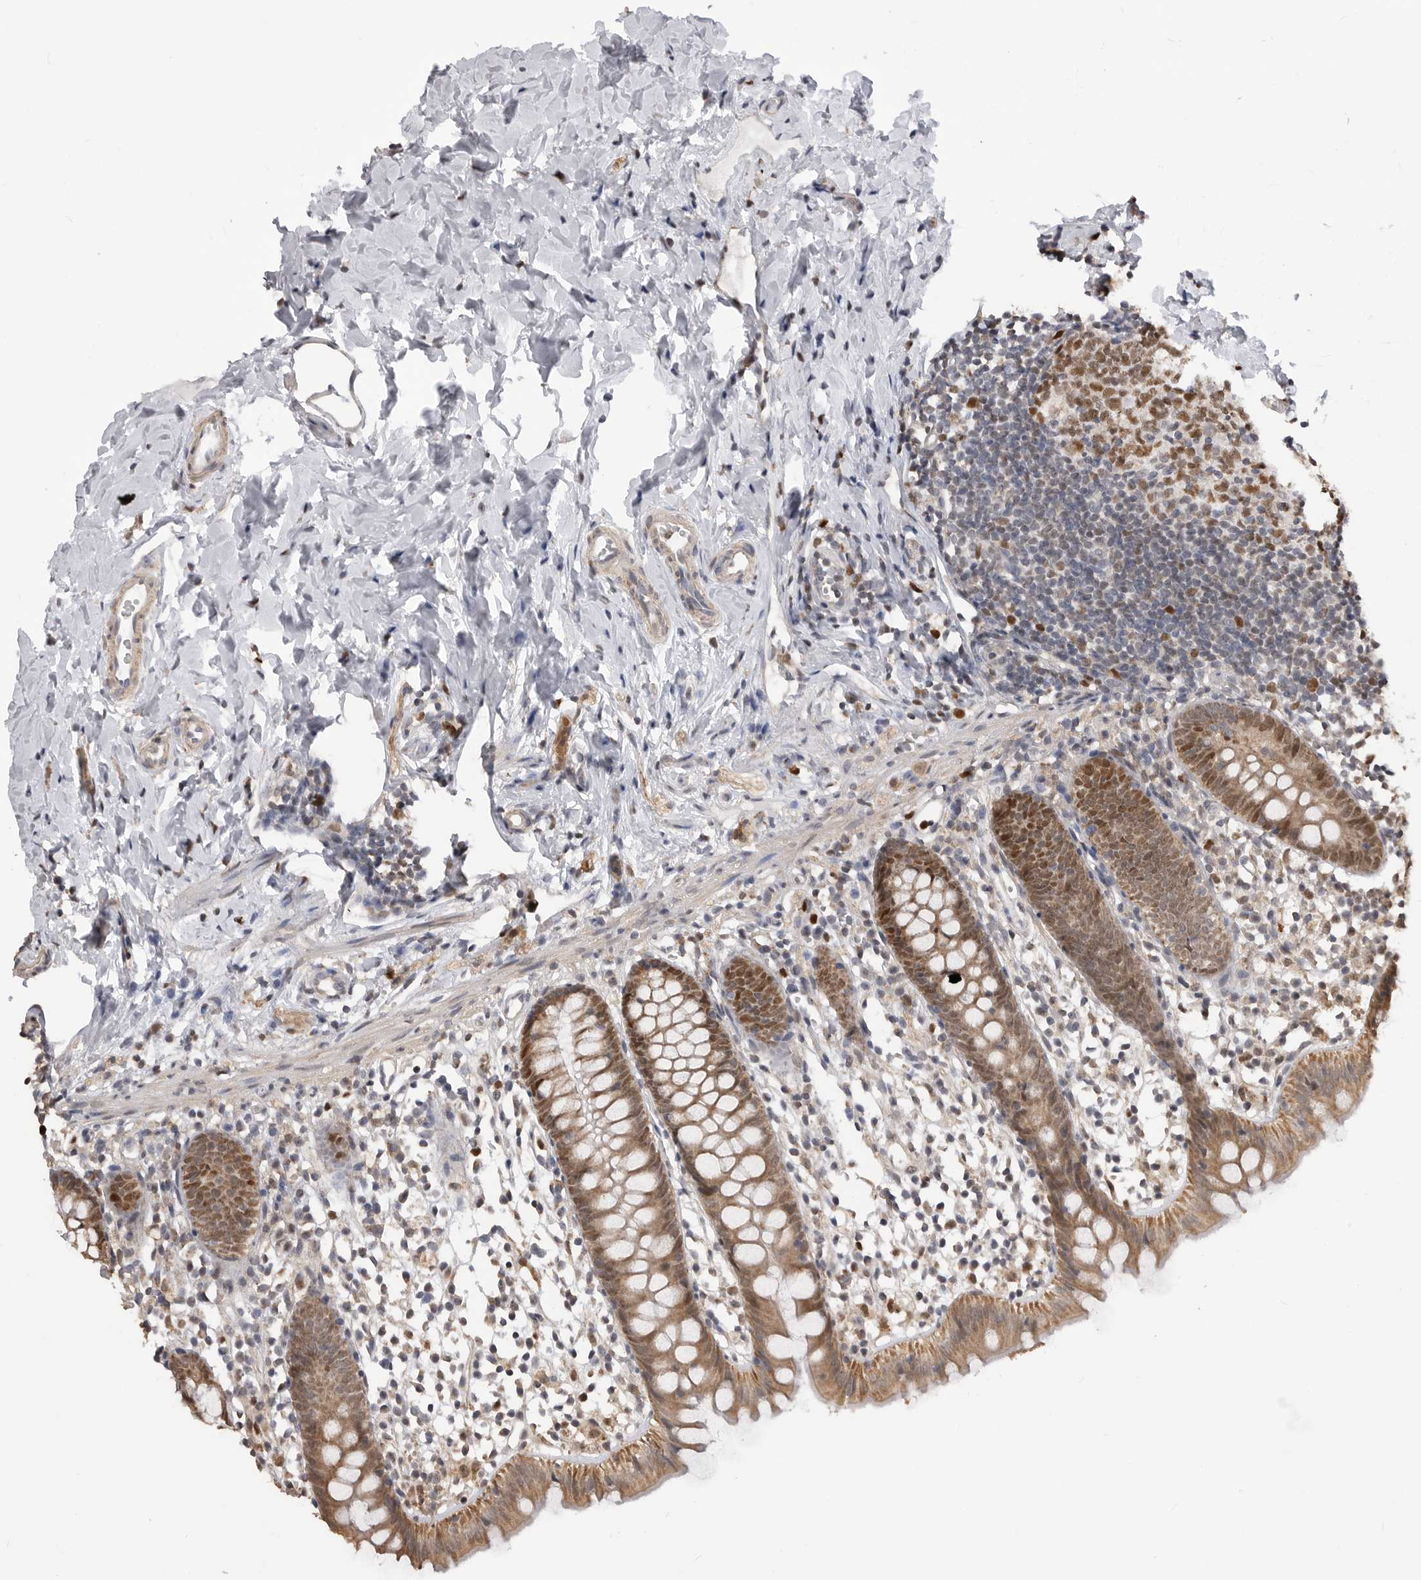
{"staining": {"intensity": "moderate", "quantity": ">75%", "location": "cytoplasmic/membranous,nuclear"}, "tissue": "appendix", "cell_type": "Glandular cells", "image_type": "normal", "snomed": [{"axis": "morphology", "description": "Normal tissue, NOS"}, {"axis": "topography", "description": "Appendix"}], "caption": "DAB (3,3'-diaminobenzidine) immunohistochemical staining of benign appendix exhibits moderate cytoplasmic/membranous,nuclear protein staining in about >75% of glandular cells. (DAB IHC with brightfield microscopy, high magnification).", "gene": "SMARCC1", "patient": {"sex": "female", "age": 20}}